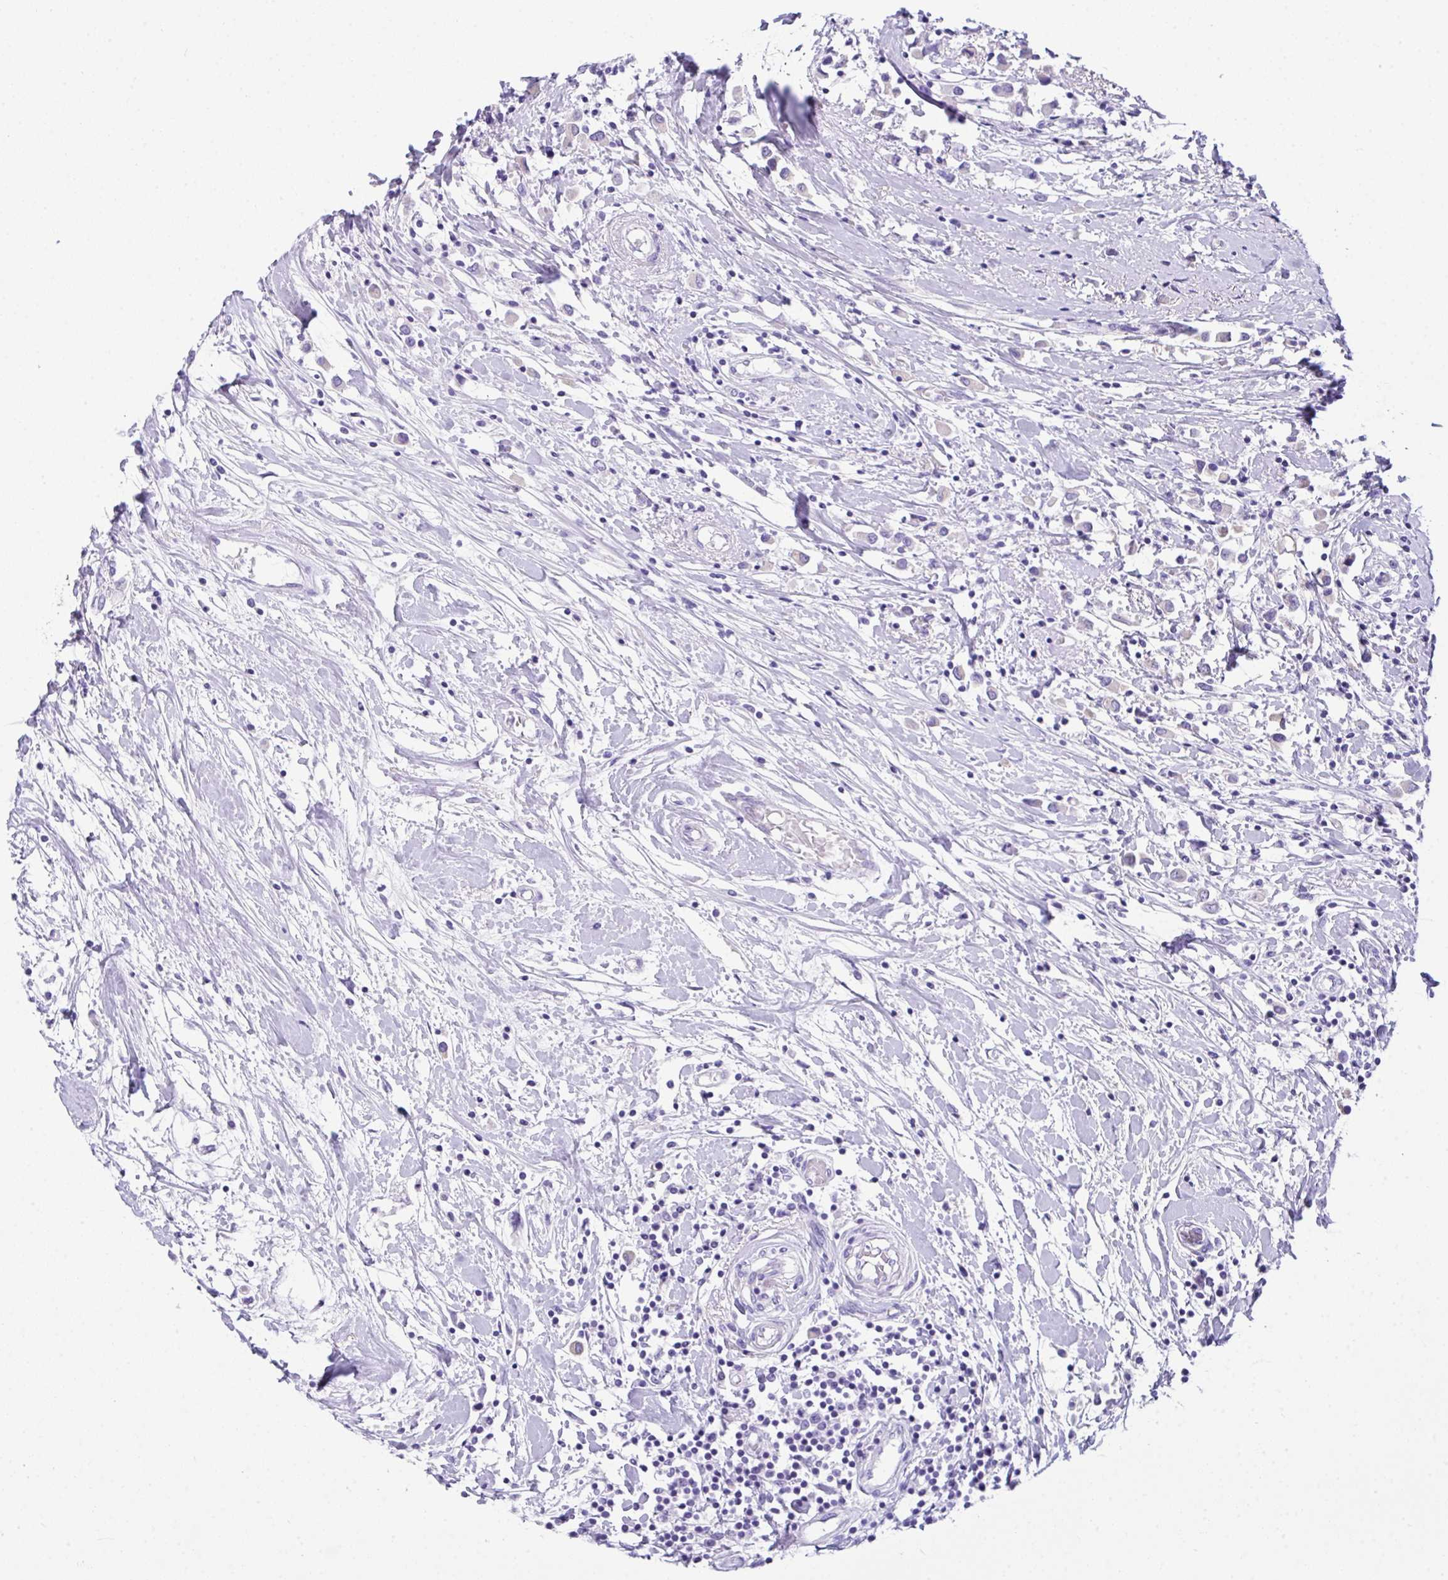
{"staining": {"intensity": "negative", "quantity": "none", "location": "none"}, "tissue": "breast cancer", "cell_type": "Tumor cells", "image_type": "cancer", "snomed": [{"axis": "morphology", "description": "Duct carcinoma"}, {"axis": "topography", "description": "Breast"}], "caption": "This is an immunohistochemistry (IHC) photomicrograph of invasive ductal carcinoma (breast). There is no positivity in tumor cells.", "gene": "LGALS4", "patient": {"sex": "female", "age": 61}}